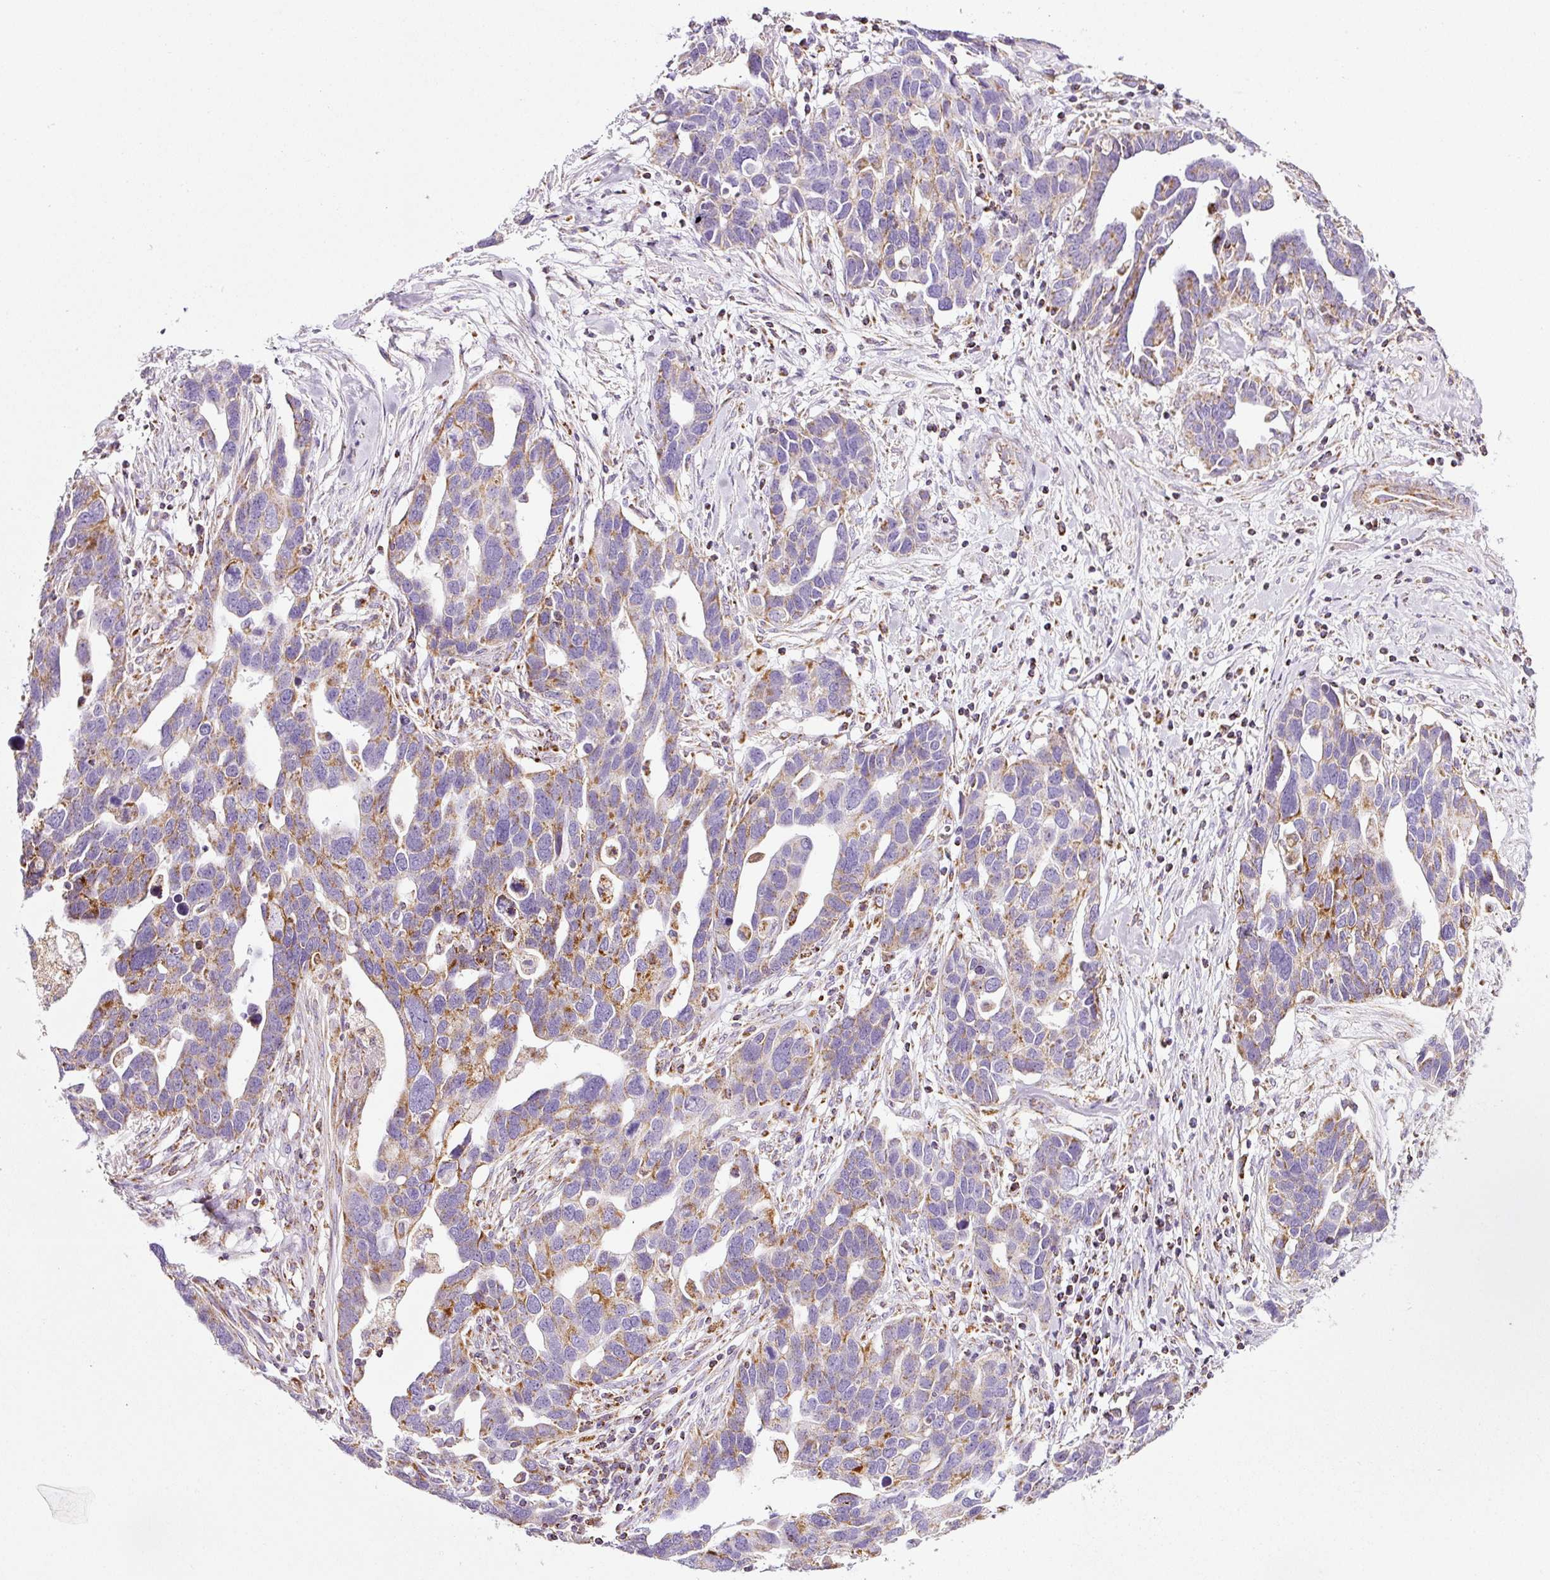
{"staining": {"intensity": "moderate", "quantity": "25%-75%", "location": "cytoplasmic/membranous"}, "tissue": "ovarian cancer", "cell_type": "Tumor cells", "image_type": "cancer", "snomed": [{"axis": "morphology", "description": "Cystadenocarcinoma, serous, NOS"}, {"axis": "topography", "description": "Ovary"}], "caption": "This photomicrograph exhibits ovarian serous cystadenocarcinoma stained with immunohistochemistry (IHC) to label a protein in brown. The cytoplasmic/membranous of tumor cells show moderate positivity for the protein. Nuclei are counter-stained blue.", "gene": "SDHA", "patient": {"sex": "female", "age": 54}}